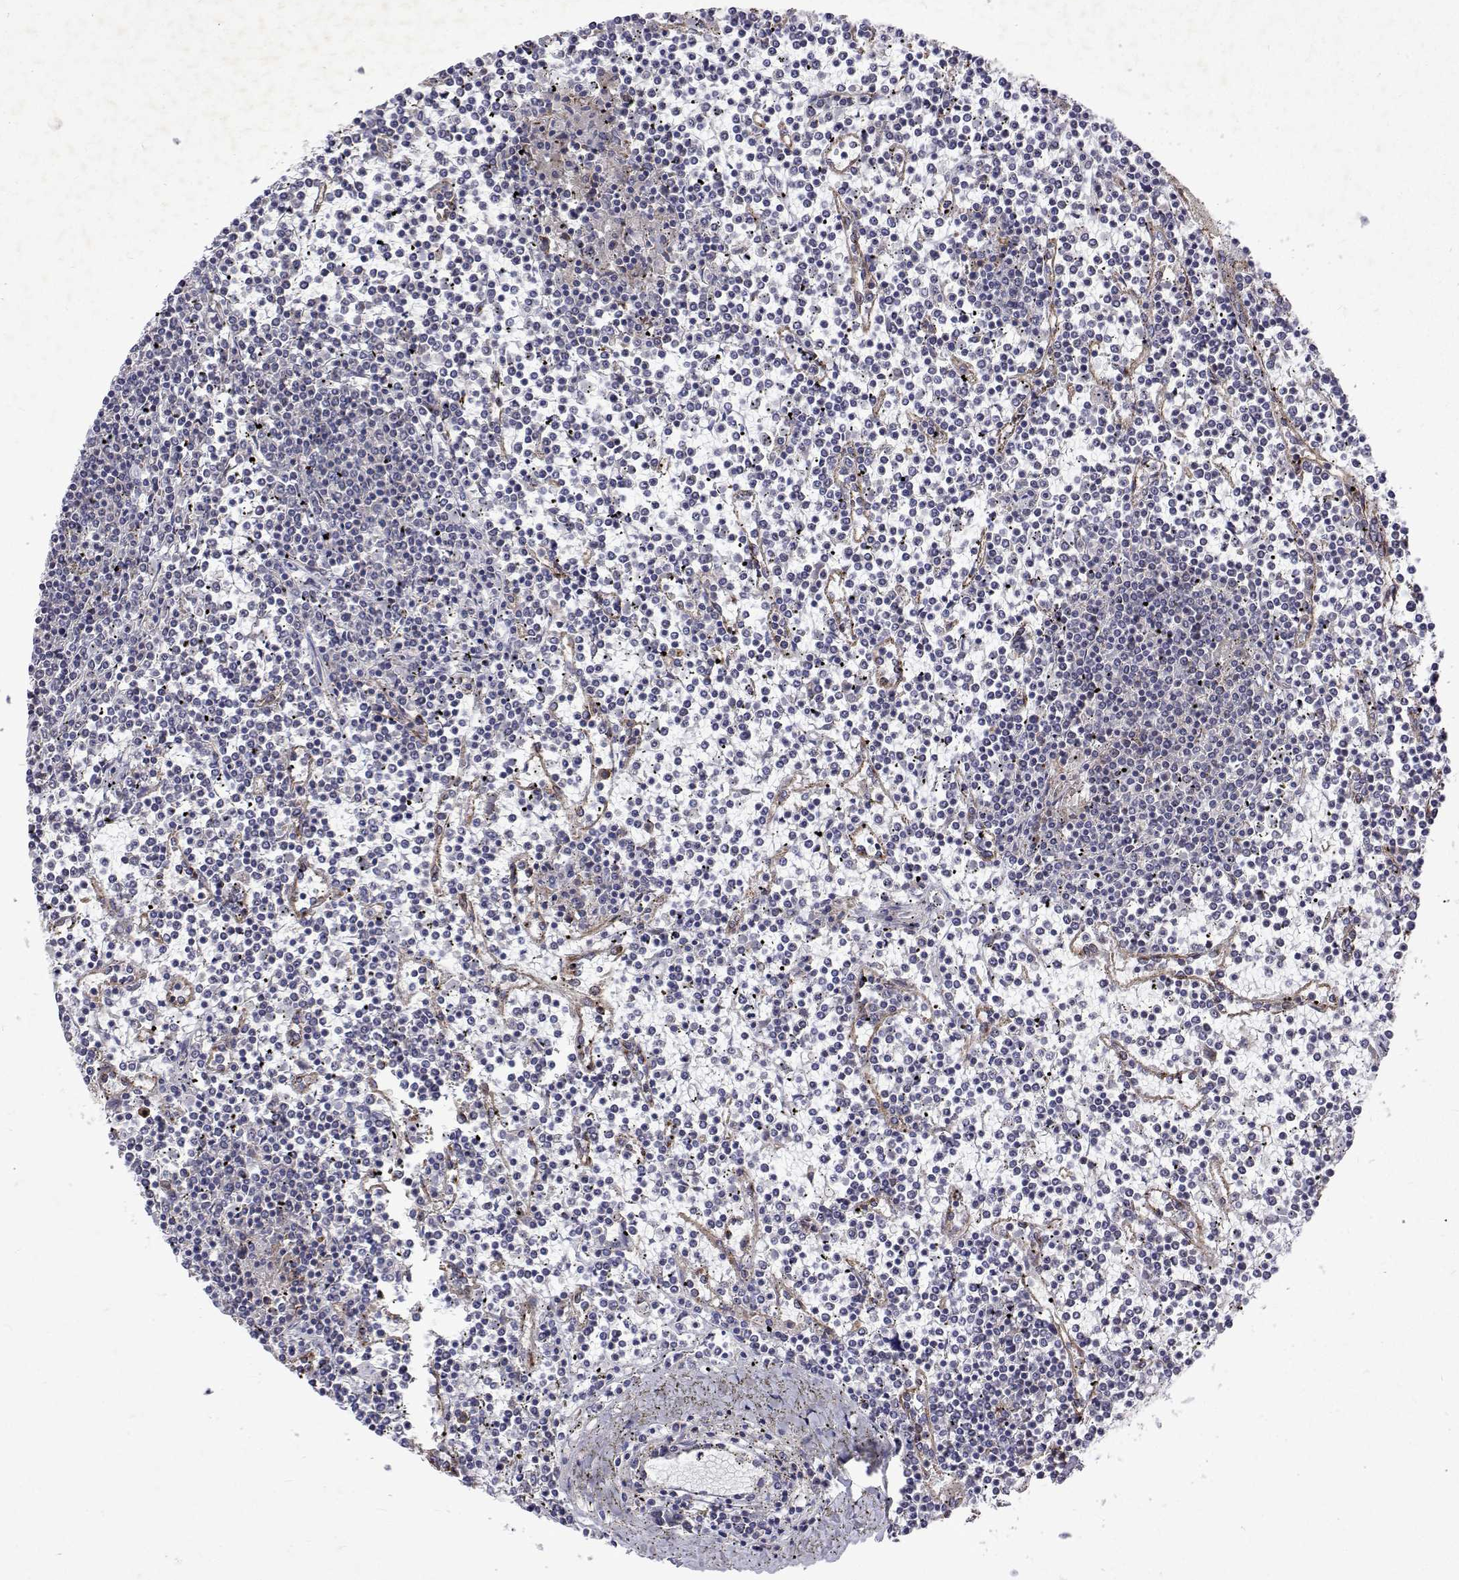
{"staining": {"intensity": "negative", "quantity": "none", "location": "none"}, "tissue": "lymphoma", "cell_type": "Tumor cells", "image_type": "cancer", "snomed": [{"axis": "morphology", "description": "Malignant lymphoma, non-Hodgkin's type, Low grade"}, {"axis": "topography", "description": "Spleen"}], "caption": "An IHC micrograph of lymphoma is shown. There is no staining in tumor cells of lymphoma.", "gene": "ALKBH8", "patient": {"sex": "female", "age": 19}}